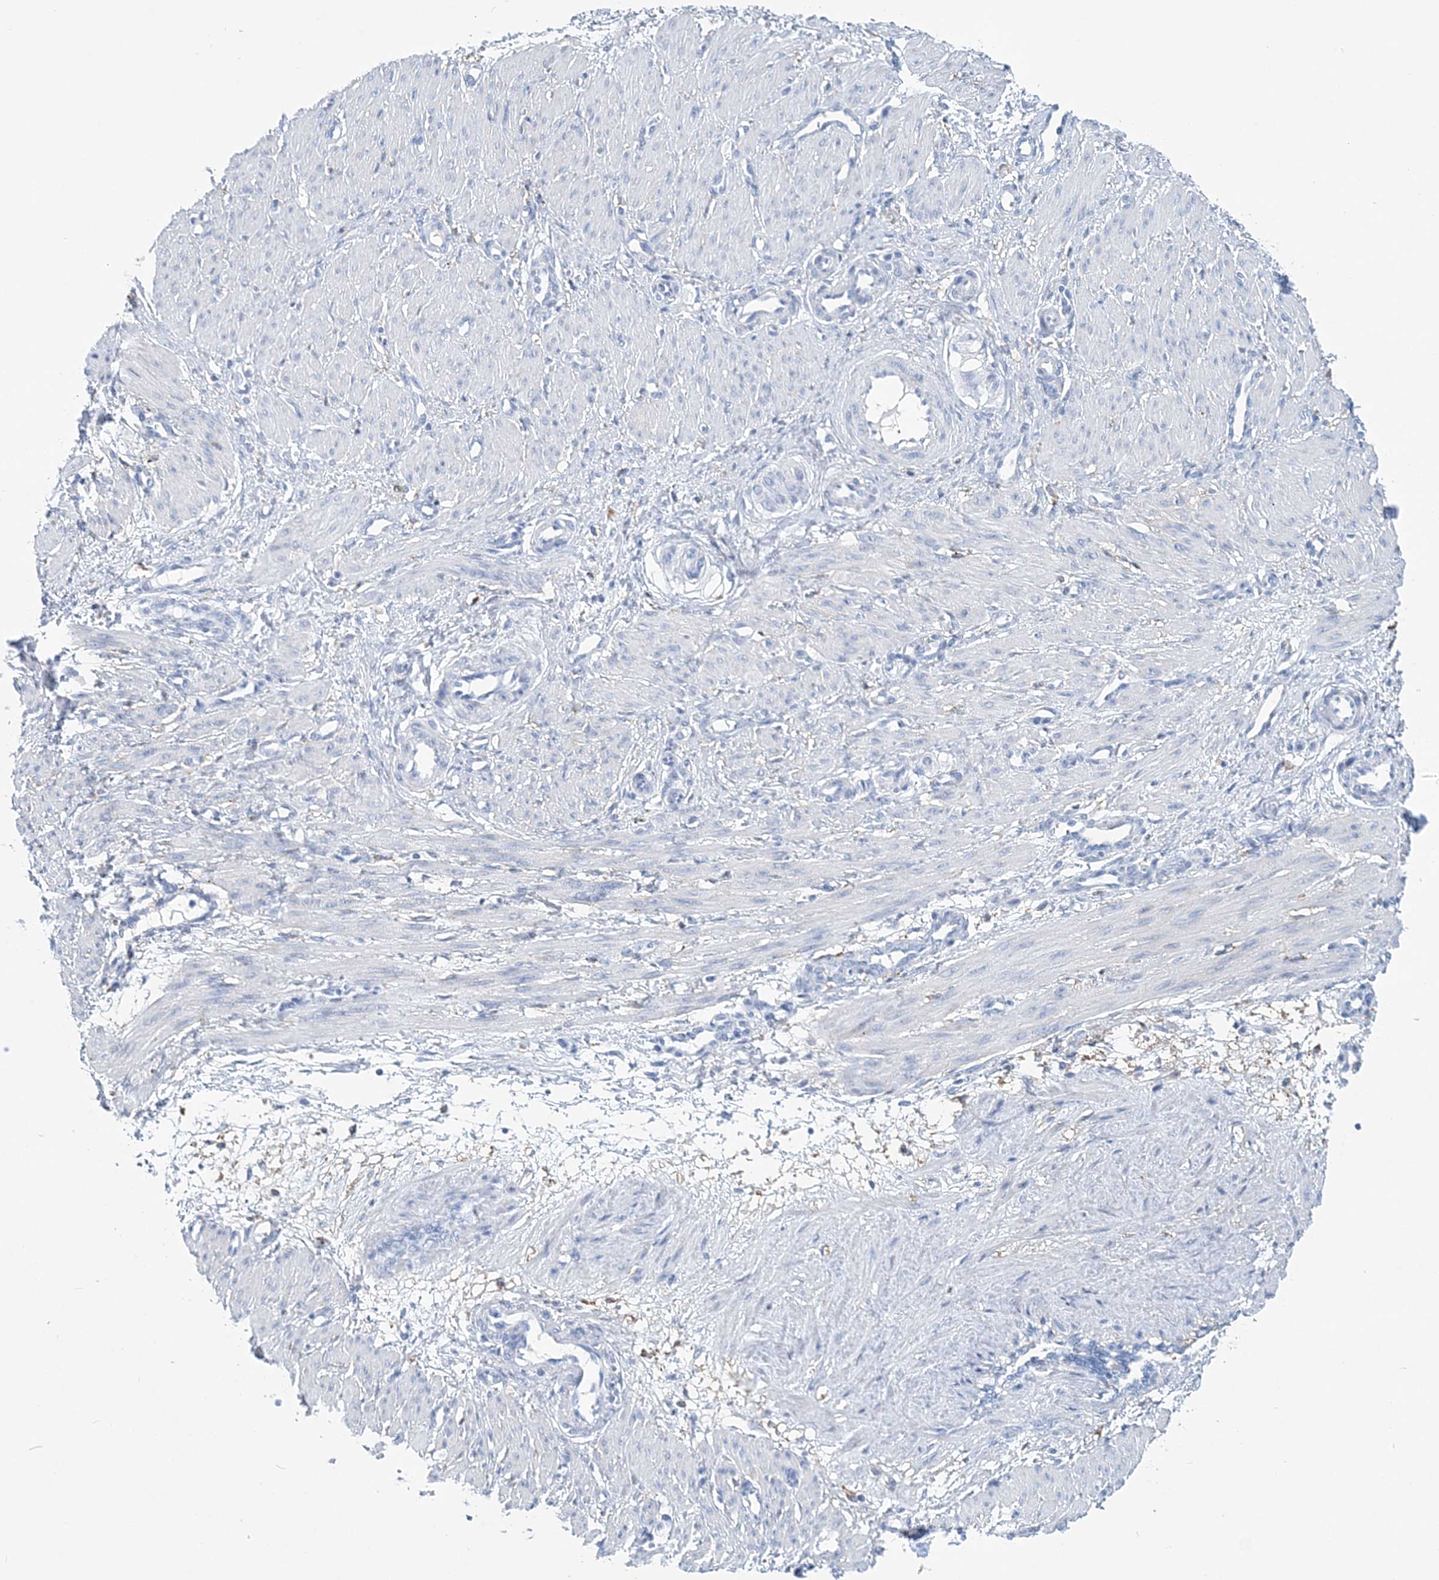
{"staining": {"intensity": "negative", "quantity": "none", "location": "none"}, "tissue": "smooth muscle", "cell_type": "Smooth muscle cells", "image_type": "normal", "snomed": [{"axis": "morphology", "description": "Normal tissue, NOS"}, {"axis": "topography", "description": "Endometrium"}], "caption": "DAB (3,3'-diaminobenzidine) immunohistochemical staining of normal smooth muscle exhibits no significant positivity in smooth muscle cells.", "gene": "NKX6", "patient": {"sex": "female", "age": 33}}